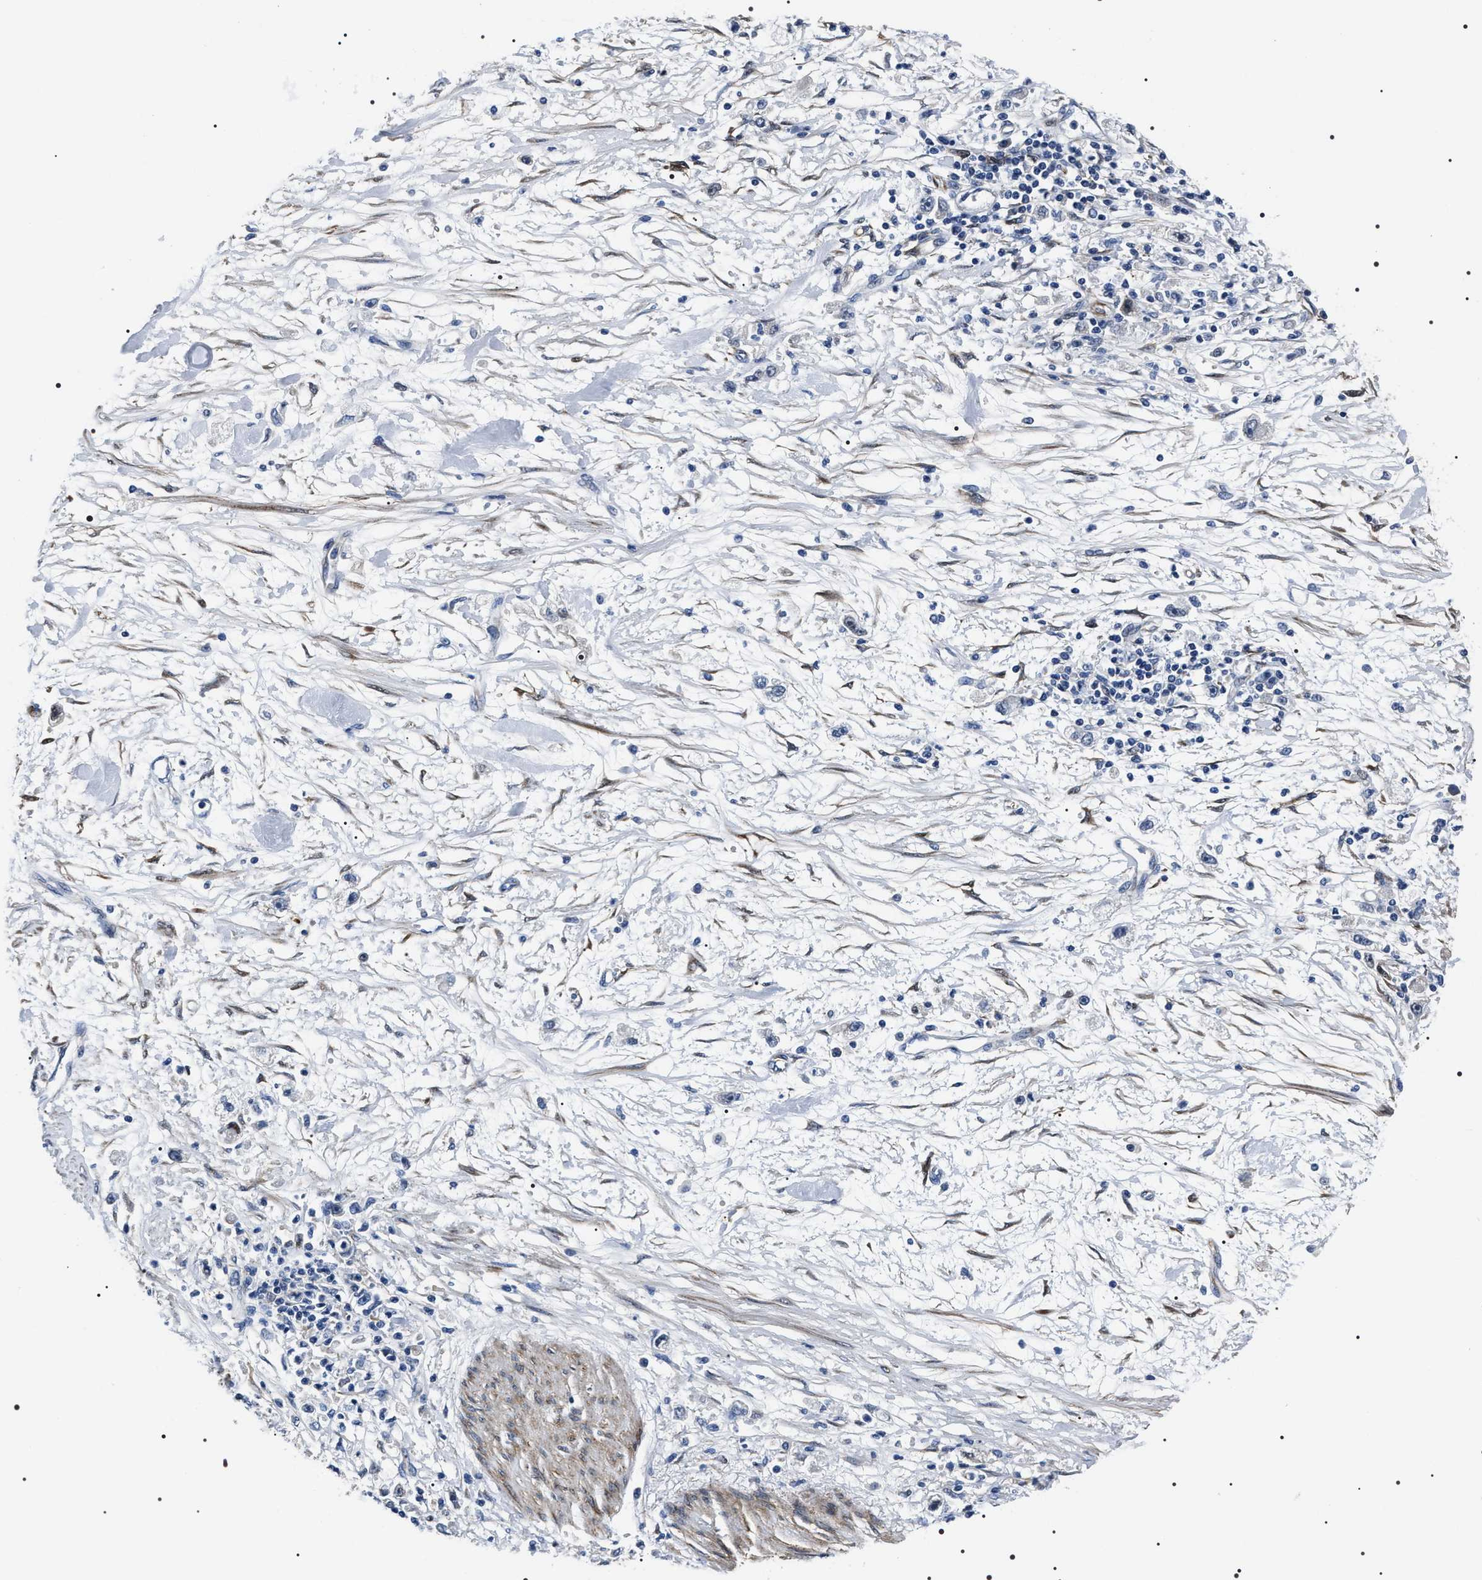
{"staining": {"intensity": "negative", "quantity": "none", "location": "none"}, "tissue": "stomach cancer", "cell_type": "Tumor cells", "image_type": "cancer", "snomed": [{"axis": "morphology", "description": "Adenocarcinoma, NOS"}, {"axis": "topography", "description": "Stomach"}], "caption": "The photomicrograph reveals no staining of tumor cells in stomach cancer.", "gene": "BAG2", "patient": {"sex": "female", "age": 59}}